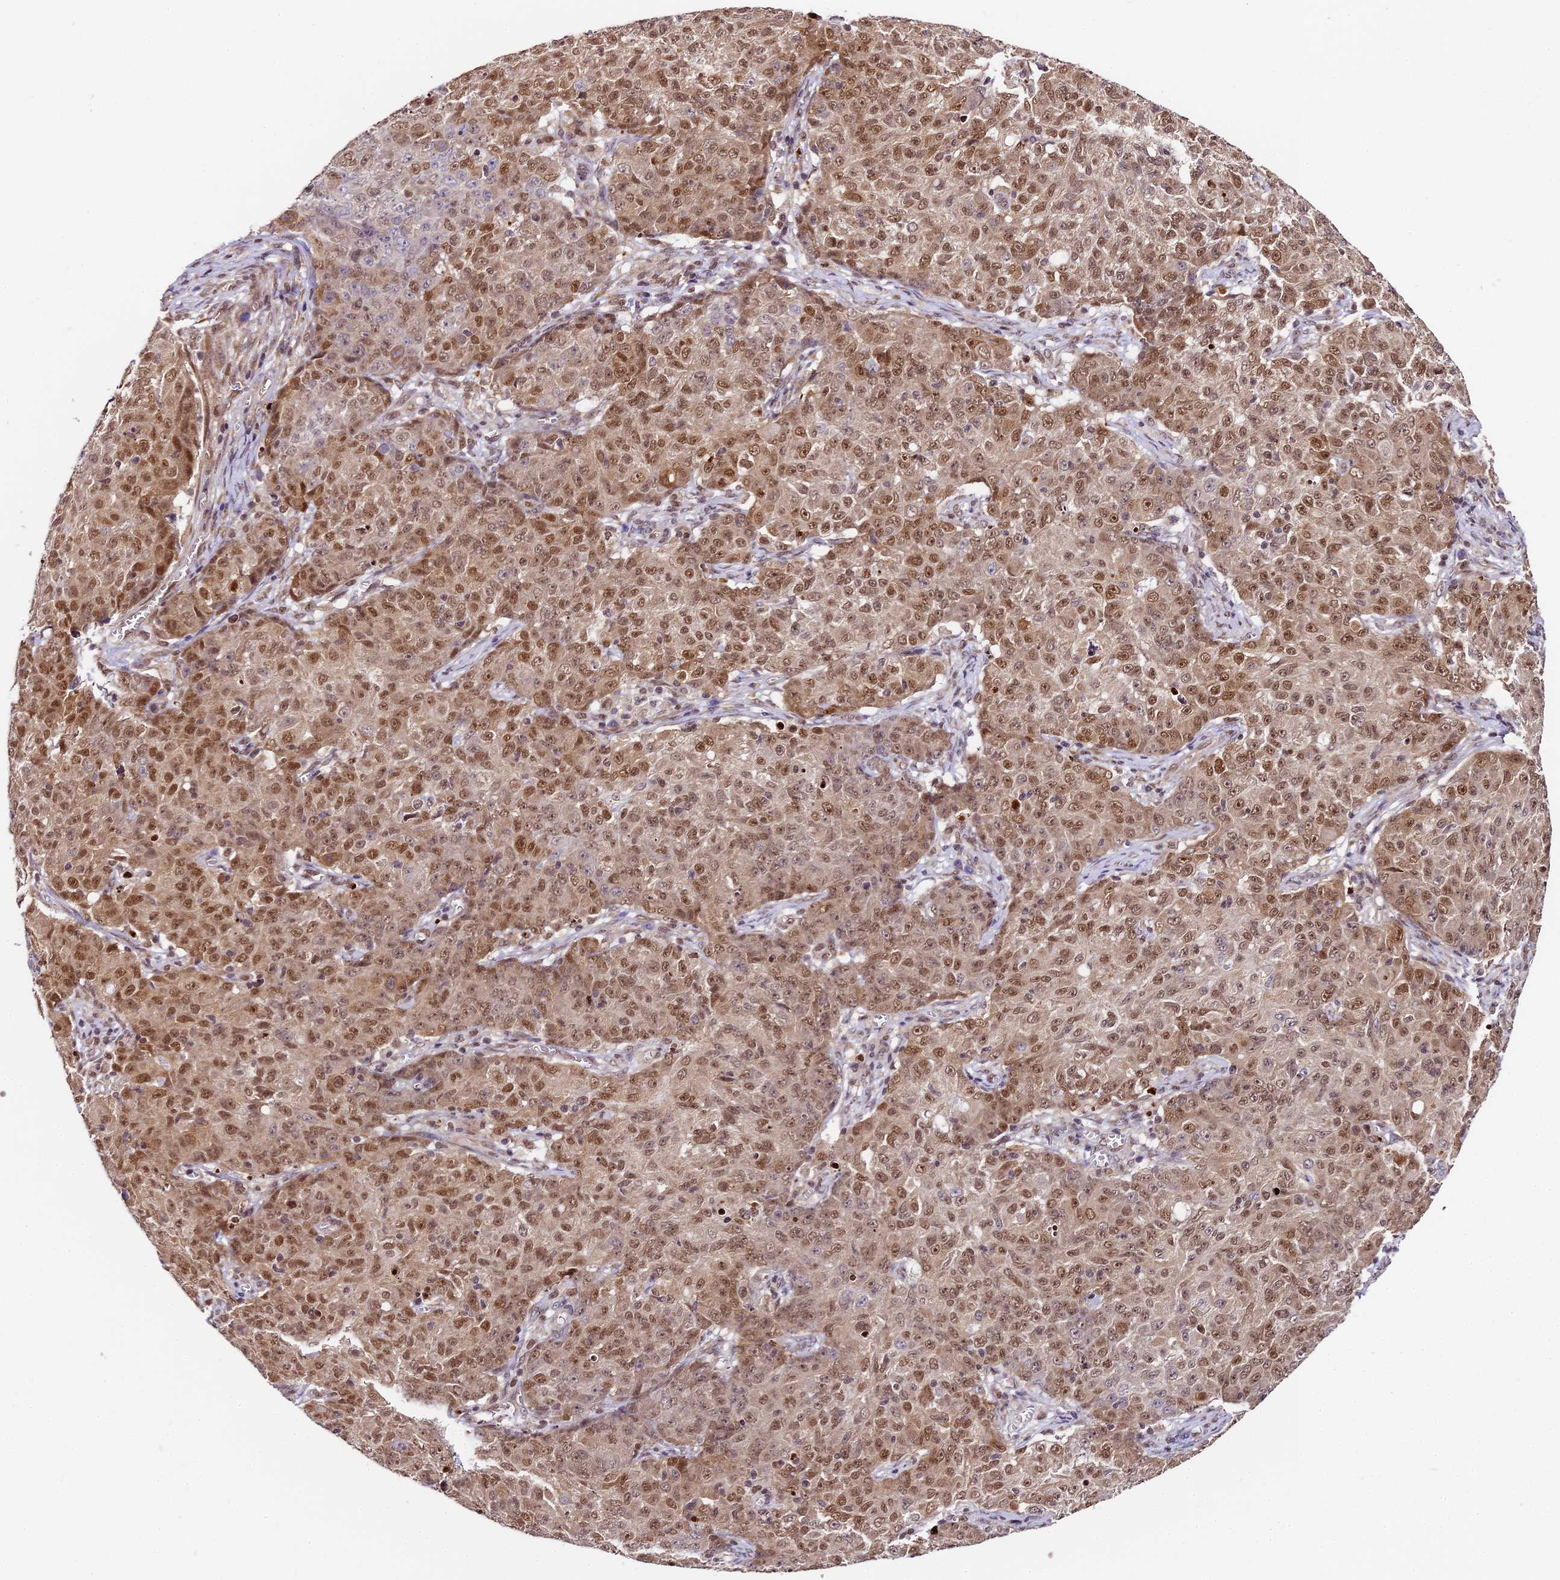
{"staining": {"intensity": "moderate", "quantity": ">75%", "location": "cytoplasmic/membranous,nuclear"}, "tissue": "ovarian cancer", "cell_type": "Tumor cells", "image_type": "cancer", "snomed": [{"axis": "morphology", "description": "Carcinoma, endometroid"}, {"axis": "topography", "description": "Ovary"}], "caption": "There is medium levels of moderate cytoplasmic/membranous and nuclear staining in tumor cells of endometroid carcinoma (ovarian), as demonstrated by immunohistochemical staining (brown color).", "gene": "TRIM22", "patient": {"sex": "female", "age": 42}}